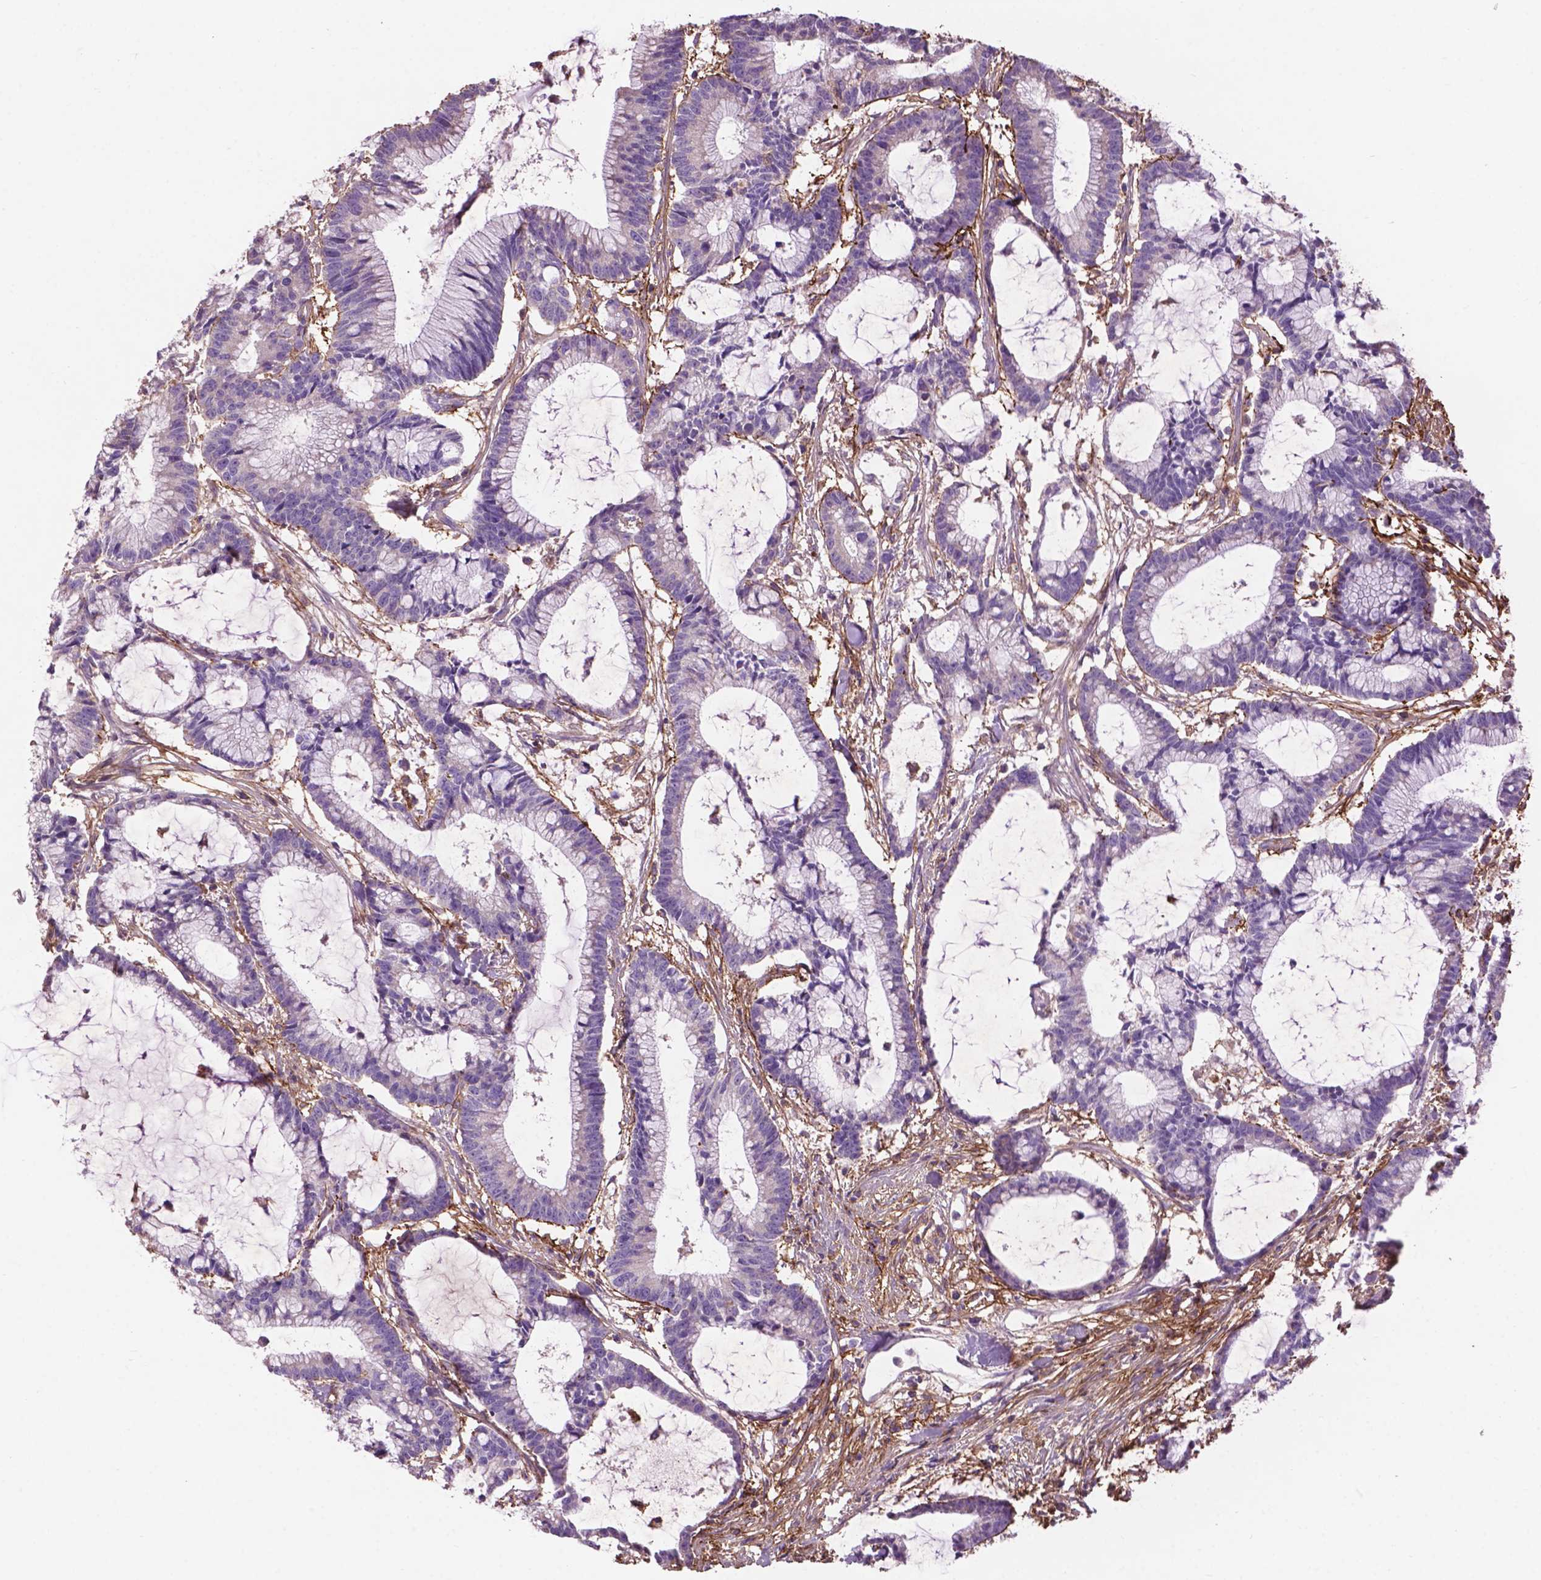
{"staining": {"intensity": "negative", "quantity": "none", "location": "none"}, "tissue": "colorectal cancer", "cell_type": "Tumor cells", "image_type": "cancer", "snomed": [{"axis": "morphology", "description": "Adenocarcinoma, NOS"}, {"axis": "topography", "description": "Colon"}], "caption": "The image shows no significant expression in tumor cells of colorectal cancer.", "gene": "LRRC3C", "patient": {"sex": "female", "age": 78}}